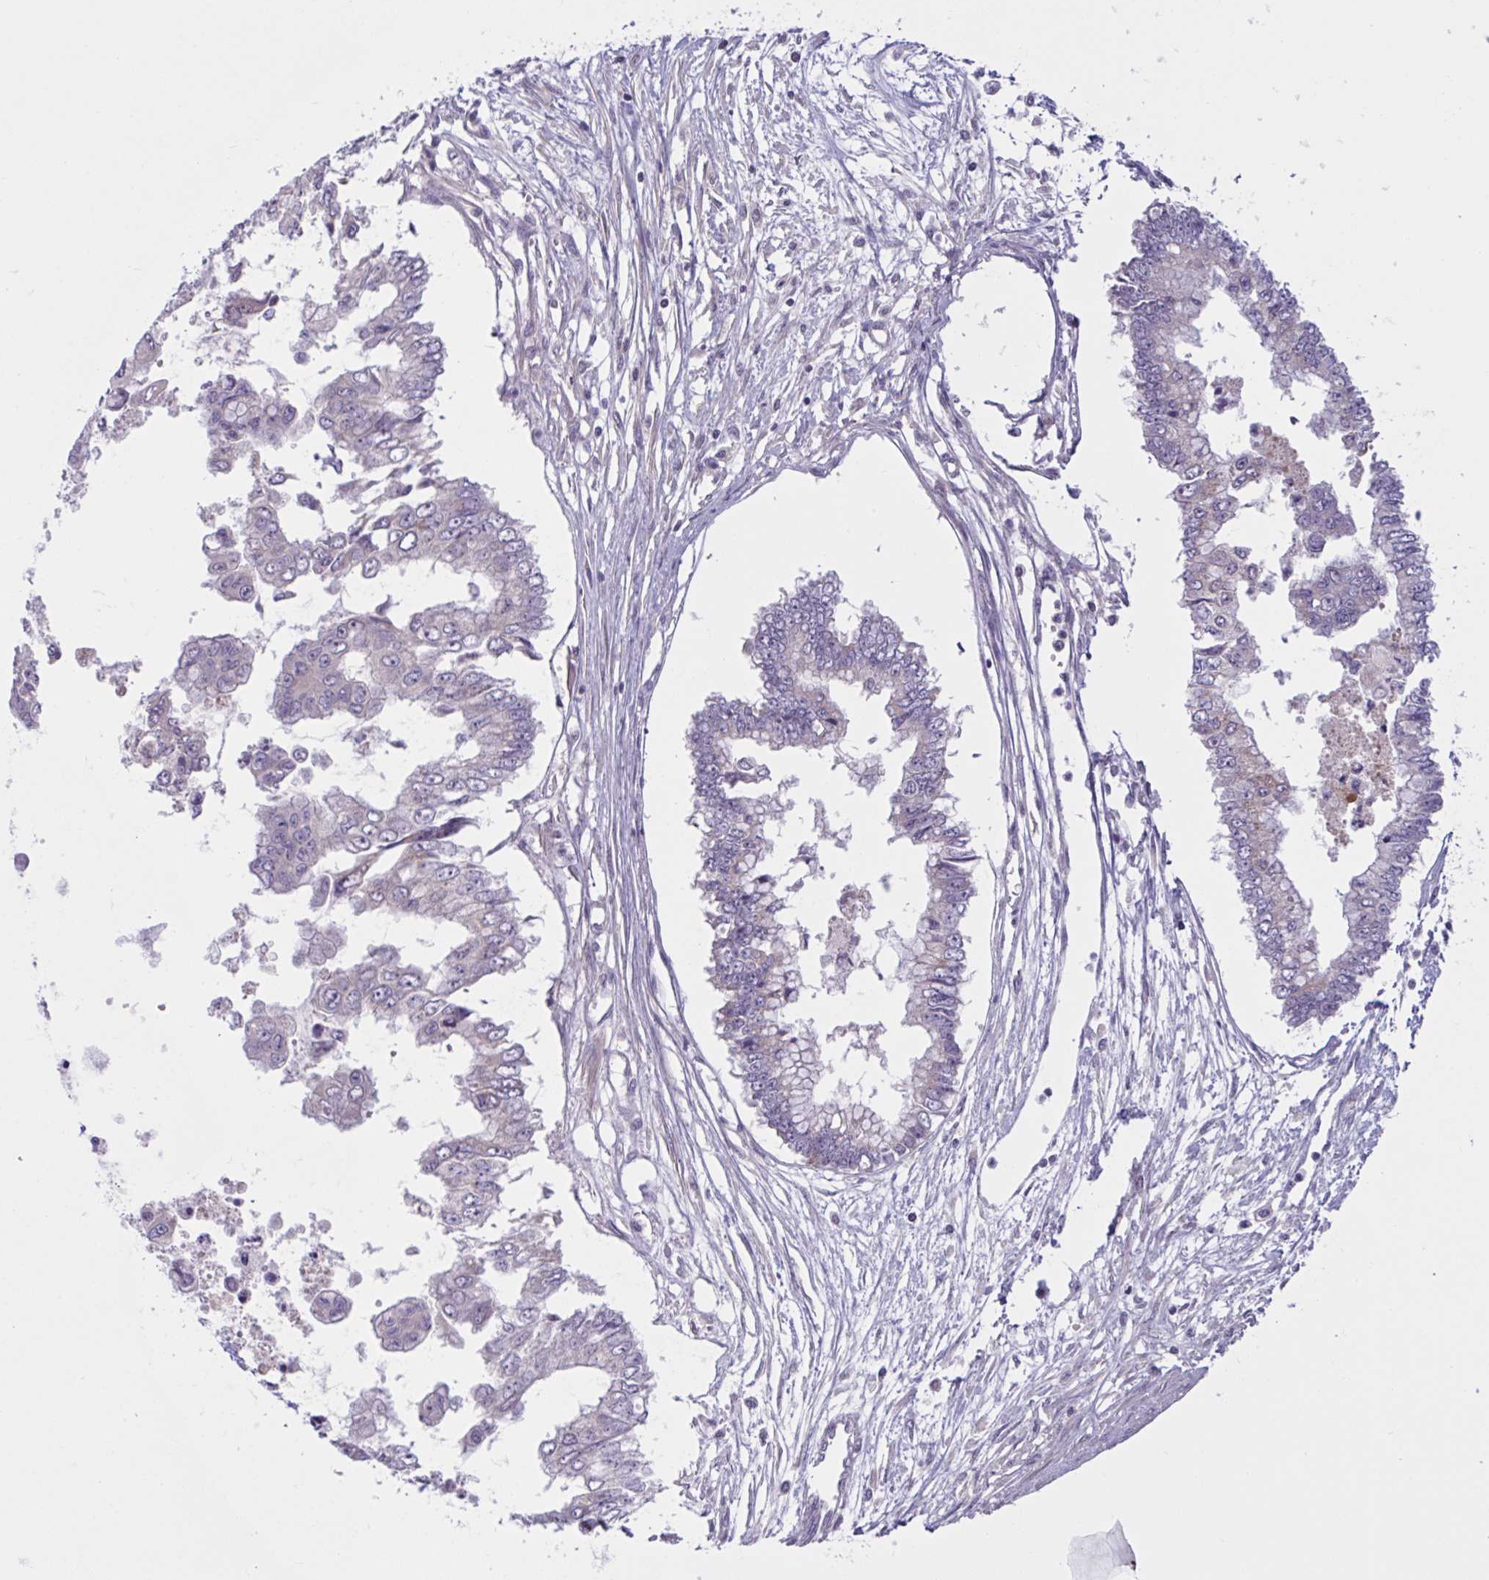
{"staining": {"intensity": "negative", "quantity": "none", "location": "none"}, "tissue": "ovarian cancer", "cell_type": "Tumor cells", "image_type": "cancer", "snomed": [{"axis": "morphology", "description": "Cystadenocarcinoma, mucinous, NOS"}, {"axis": "topography", "description": "Ovary"}], "caption": "IHC of ovarian cancer (mucinous cystadenocarcinoma) reveals no expression in tumor cells. (DAB immunohistochemistry (IHC) visualized using brightfield microscopy, high magnification).", "gene": "WNT9B", "patient": {"sex": "female", "age": 72}}